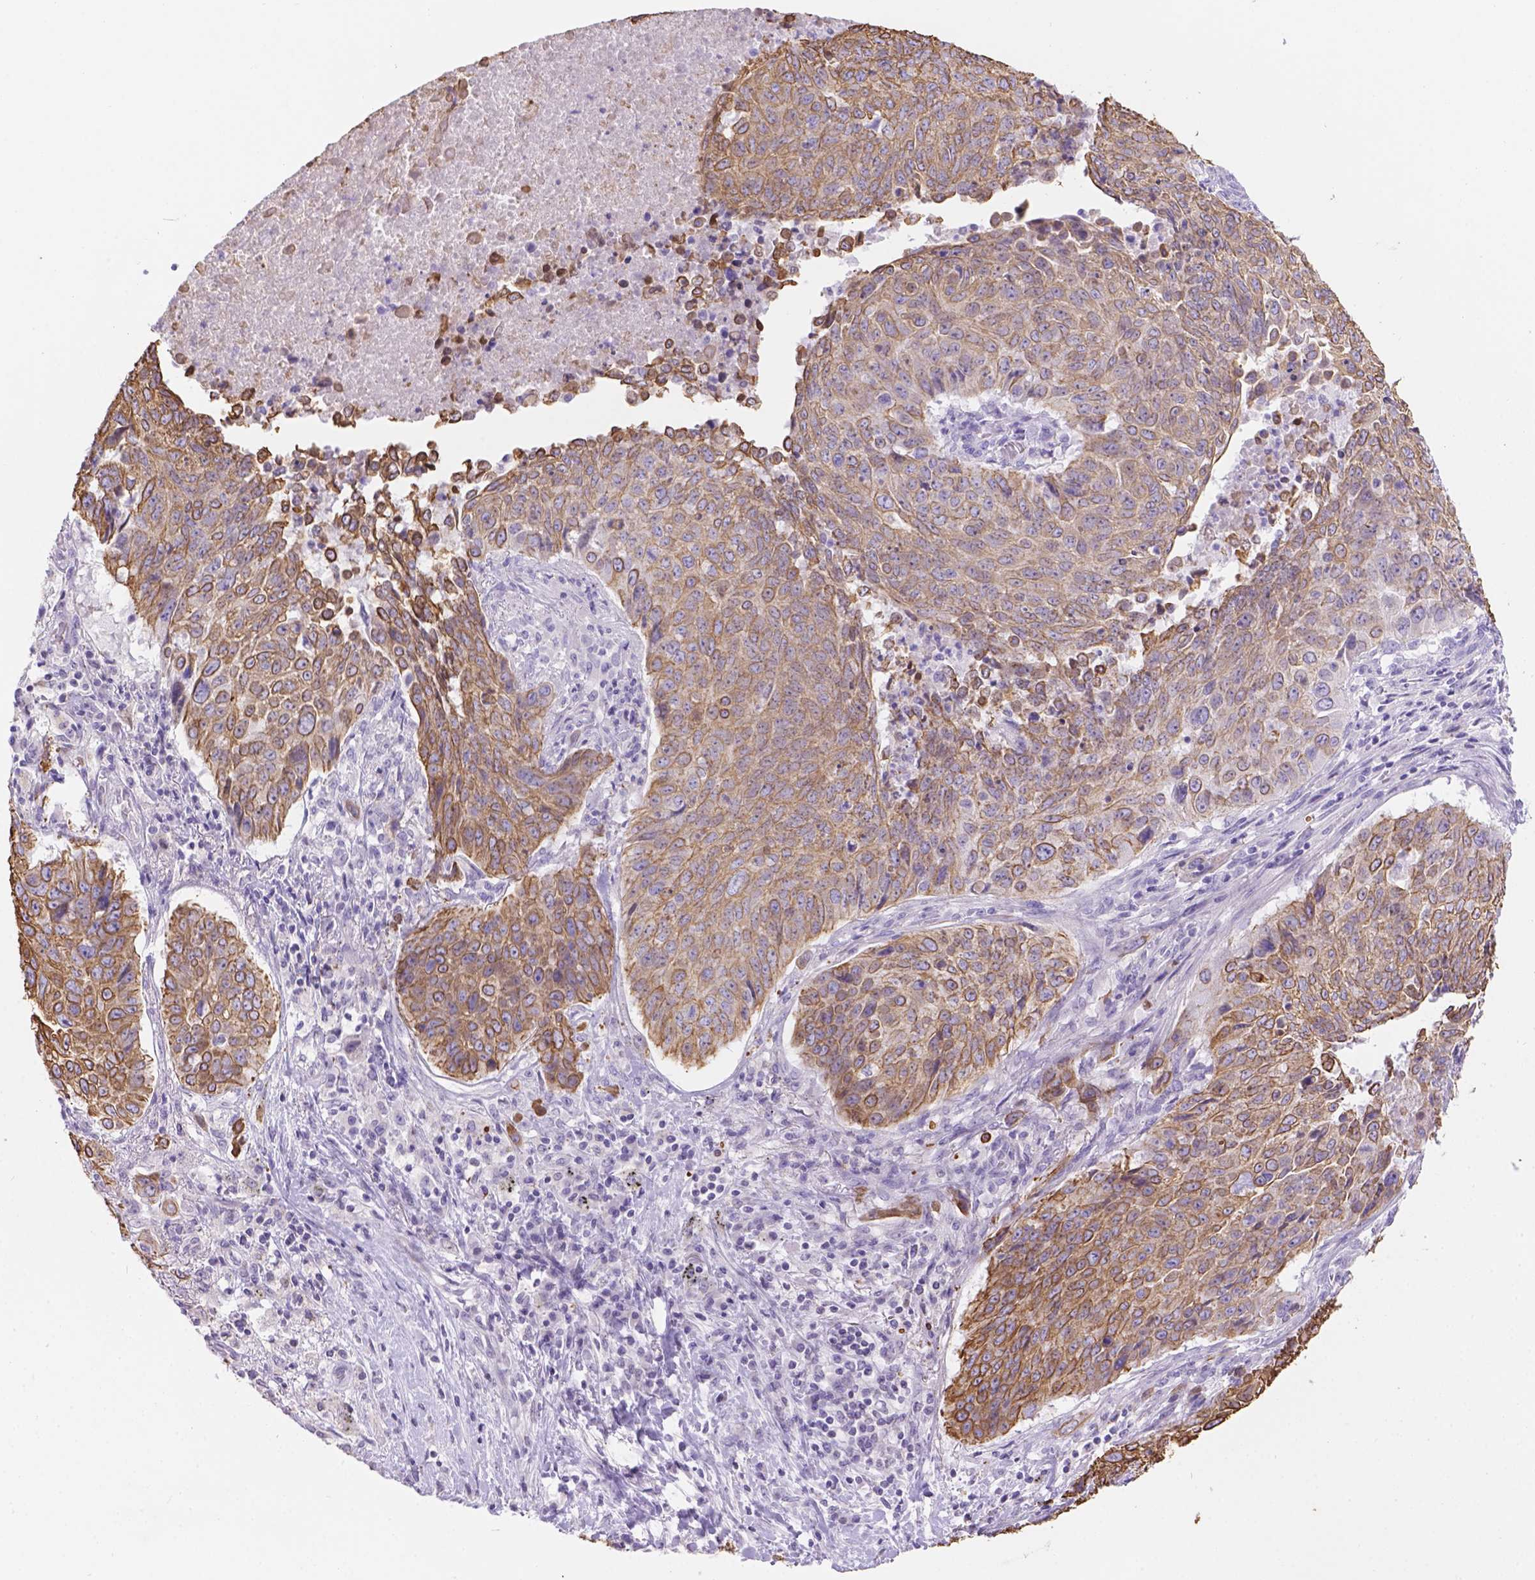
{"staining": {"intensity": "weak", "quantity": ">75%", "location": "cytoplasmic/membranous"}, "tissue": "lung cancer", "cell_type": "Tumor cells", "image_type": "cancer", "snomed": [{"axis": "morphology", "description": "Normal tissue, NOS"}, {"axis": "morphology", "description": "Squamous cell carcinoma, NOS"}, {"axis": "topography", "description": "Bronchus"}, {"axis": "topography", "description": "Lung"}], "caption": "Lung cancer (squamous cell carcinoma) stained with DAB immunohistochemistry (IHC) shows low levels of weak cytoplasmic/membranous staining in about >75% of tumor cells.", "gene": "DMWD", "patient": {"sex": "male", "age": 64}}